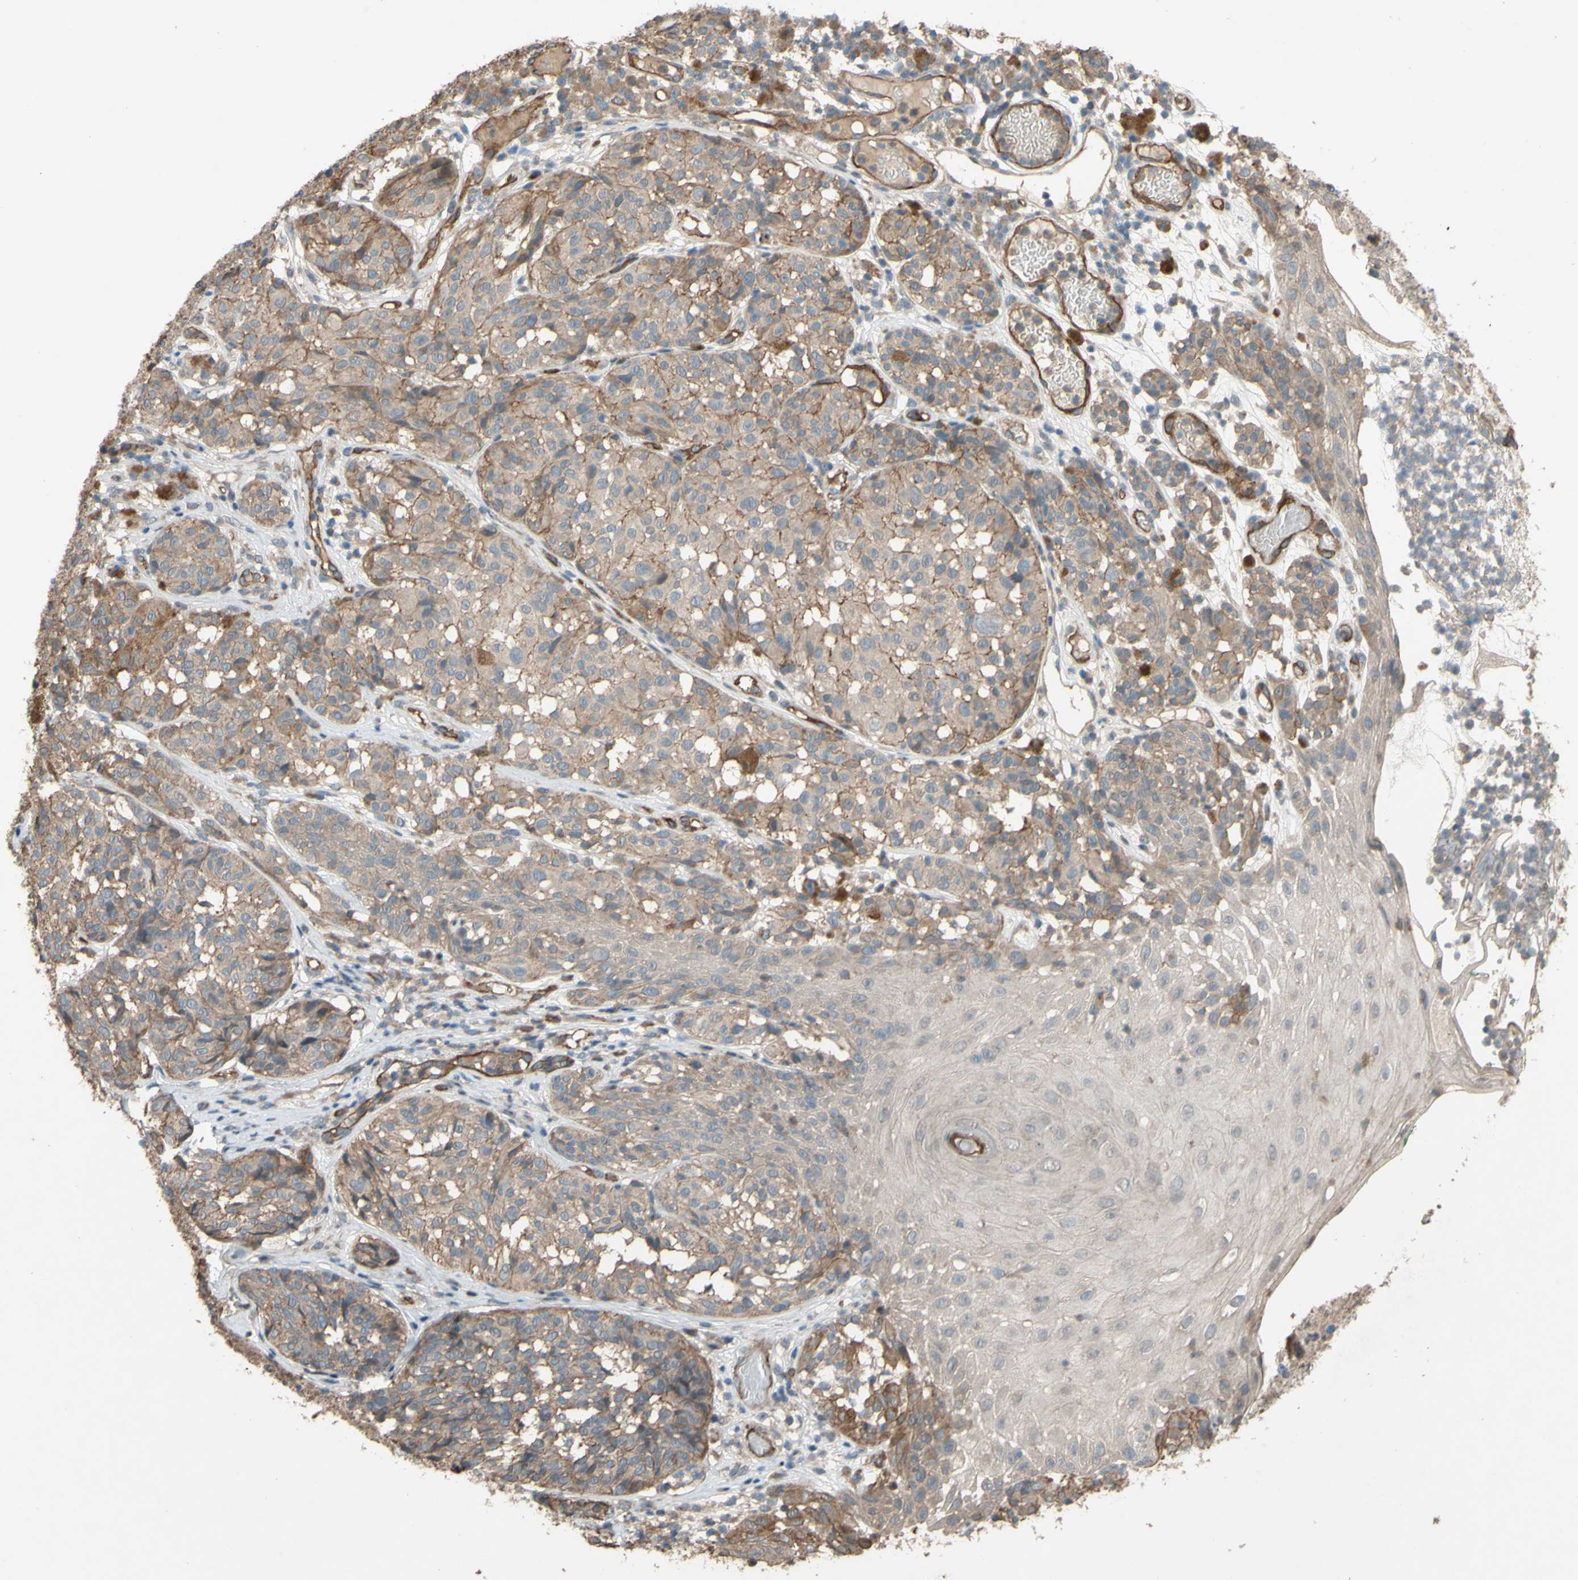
{"staining": {"intensity": "moderate", "quantity": ">75%", "location": "cytoplasmic/membranous"}, "tissue": "melanoma", "cell_type": "Tumor cells", "image_type": "cancer", "snomed": [{"axis": "morphology", "description": "Malignant melanoma, NOS"}, {"axis": "topography", "description": "Skin"}], "caption": "Protein staining of melanoma tissue shows moderate cytoplasmic/membranous expression in about >75% of tumor cells. The staining is performed using DAB (3,3'-diaminobenzidine) brown chromogen to label protein expression. The nuclei are counter-stained blue using hematoxylin.", "gene": "SHROOM4", "patient": {"sex": "female", "age": 46}}